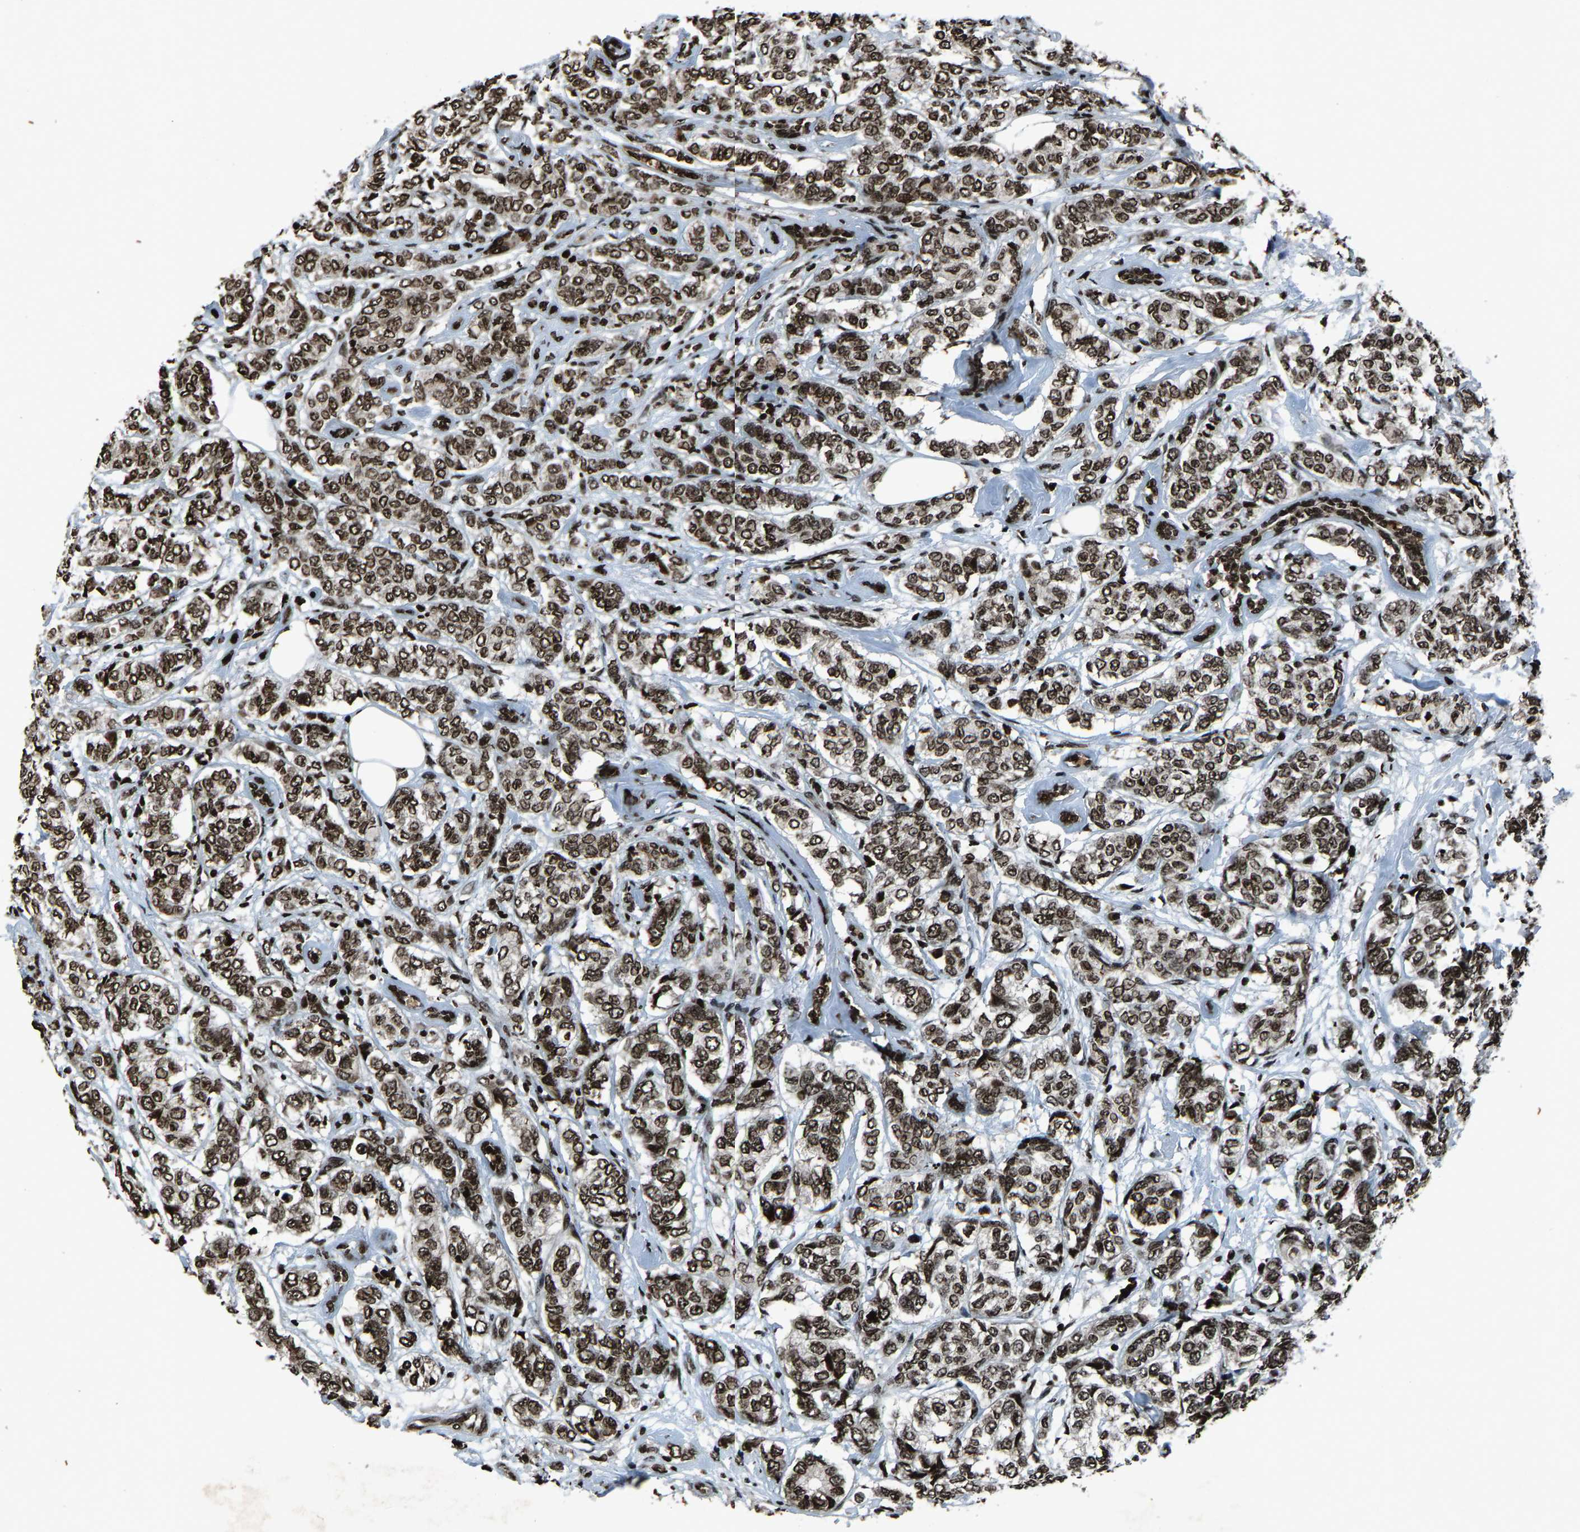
{"staining": {"intensity": "moderate", "quantity": ">75%", "location": "nuclear"}, "tissue": "breast cancer", "cell_type": "Tumor cells", "image_type": "cancer", "snomed": [{"axis": "morphology", "description": "Lobular carcinoma"}, {"axis": "topography", "description": "Breast"}], "caption": "Human lobular carcinoma (breast) stained for a protein (brown) shows moderate nuclear positive expression in about >75% of tumor cells.", "gene": "H4C1", "patient": {"sex": "female", "age": 60}}